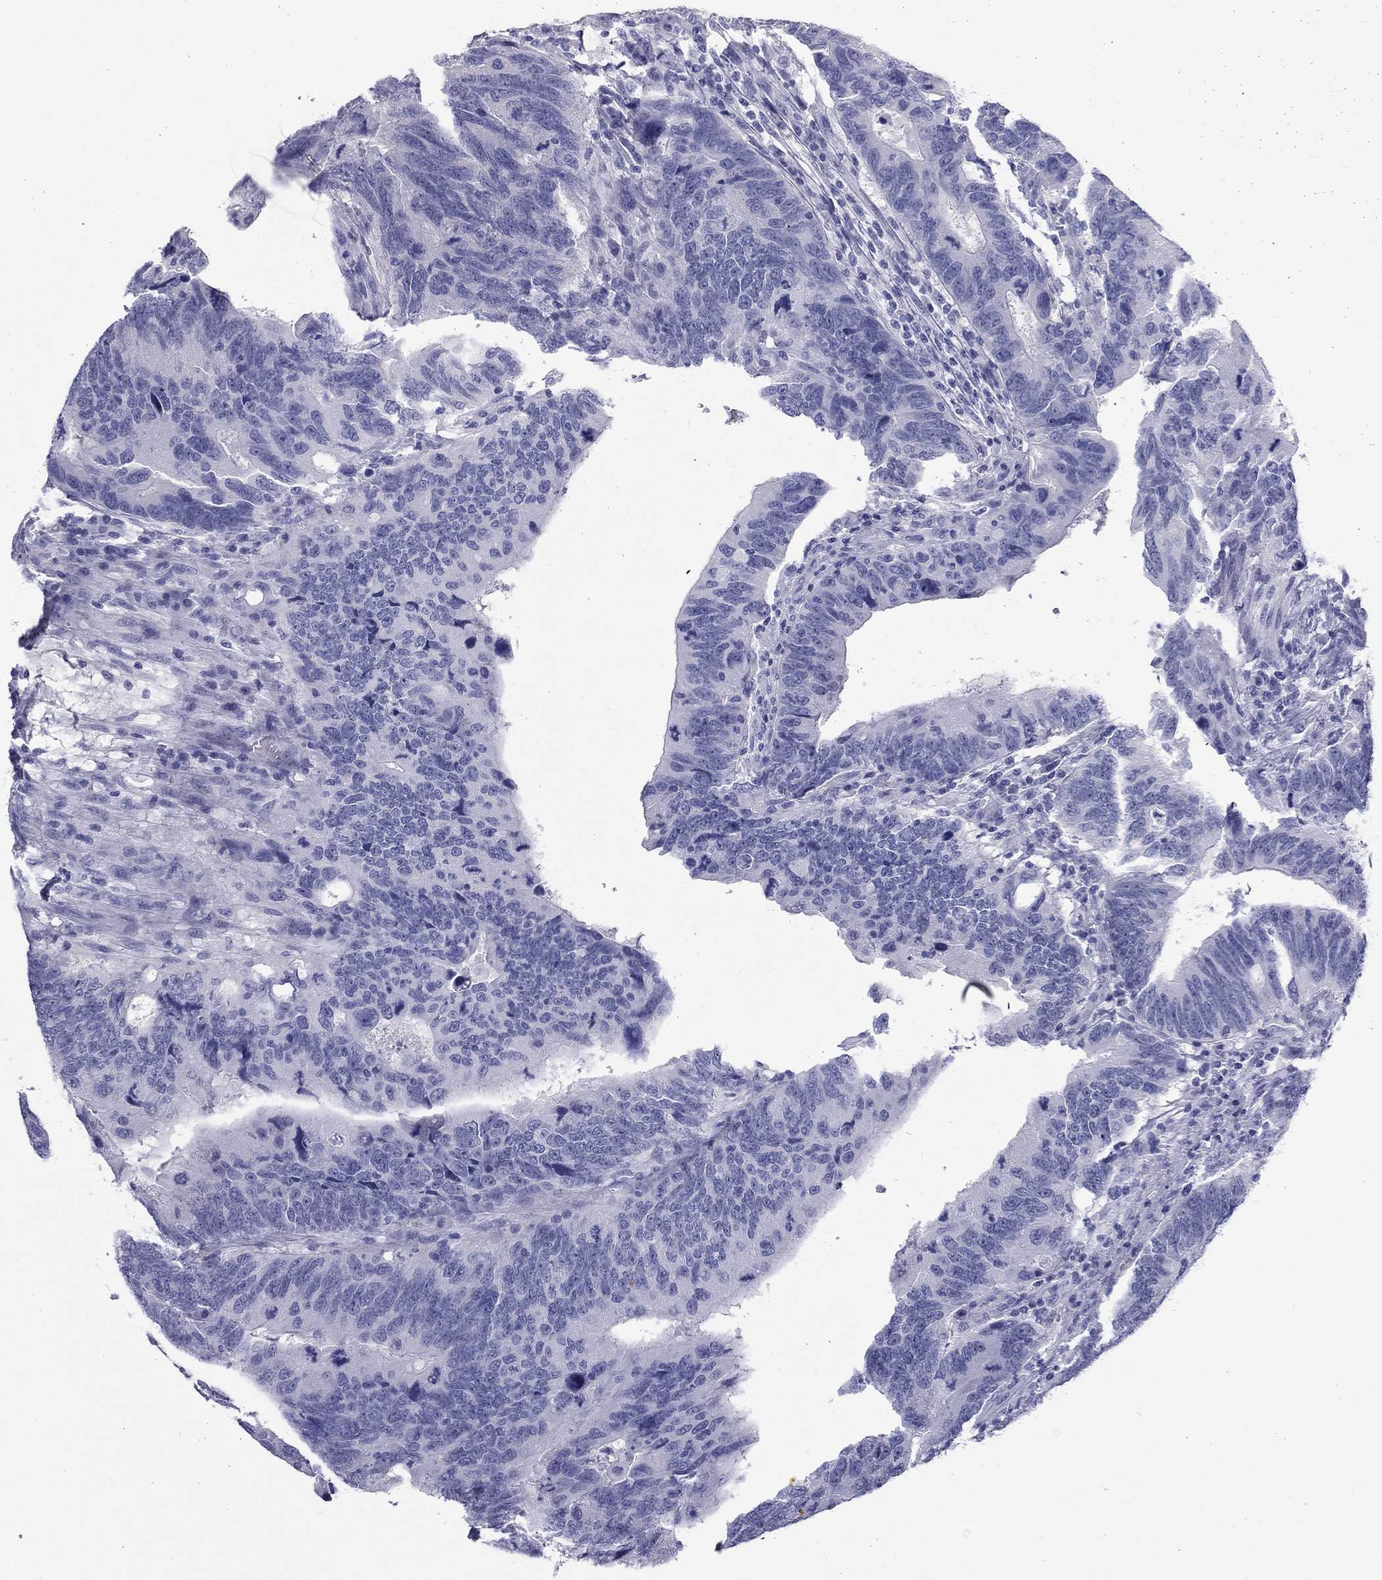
{"staining": {"intensity": "negative", "quantity": "none", "location": "none"}, "tissue": "colorectal cancer", "cell_type": "Tumor cells", "image_type": "cancer", "snomed": [{"axis": "morphology", "description": "Adenocarcinoma, NOS"}, {"axis": "topography", "description": "Colon"}], "caption": "IHC histopathology image of adenocarcinoma (colorectal) stained for a protein (brown), which demonstrates no expression in tumor cells.", "gene": "DNALI1", "patient": {"sex": "female", "age": 77}}